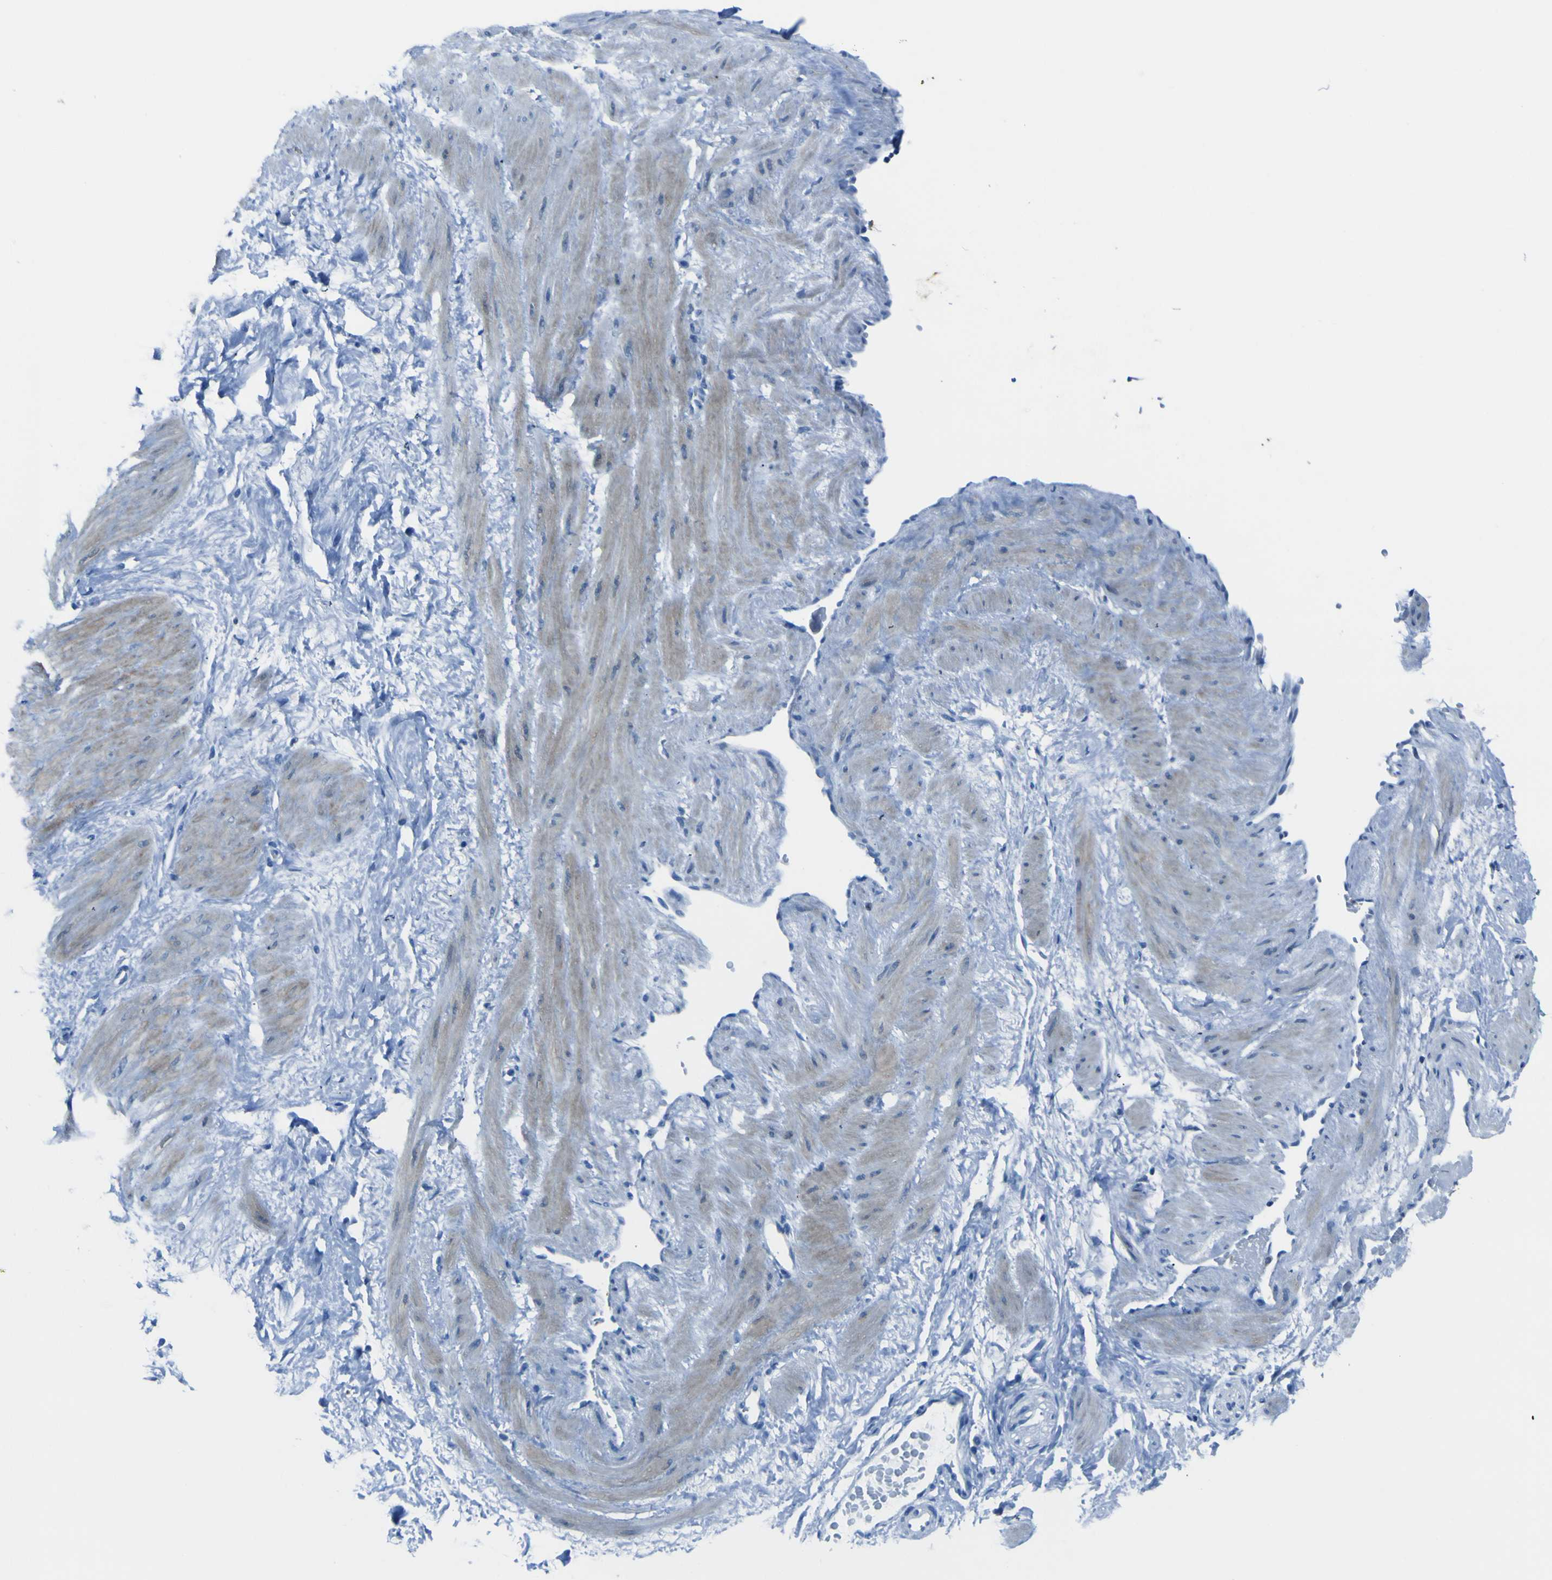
{"staining": {"intensity": "strong", "quantity": ">75%", "location": "cytoplasmic/membranous"}, "tissue": "adipose tissue", "cell_type": "Adipocytes", "image_type": "normal", "snomed": [{"axis": "morphology", "description": "Normal tissue, NOS"}, {"axis": "topography", "description": "Soft tissue"}, {"axis": "topography", "description": "Vascular tissue"}], "caption": "Protein analysis of normal adipose tissue shows strong cytoplasmic/membranous staining in about >75% of adipocytes.", "gene": "ACSL1", "patient": {"sex": "female", "age": 35}}